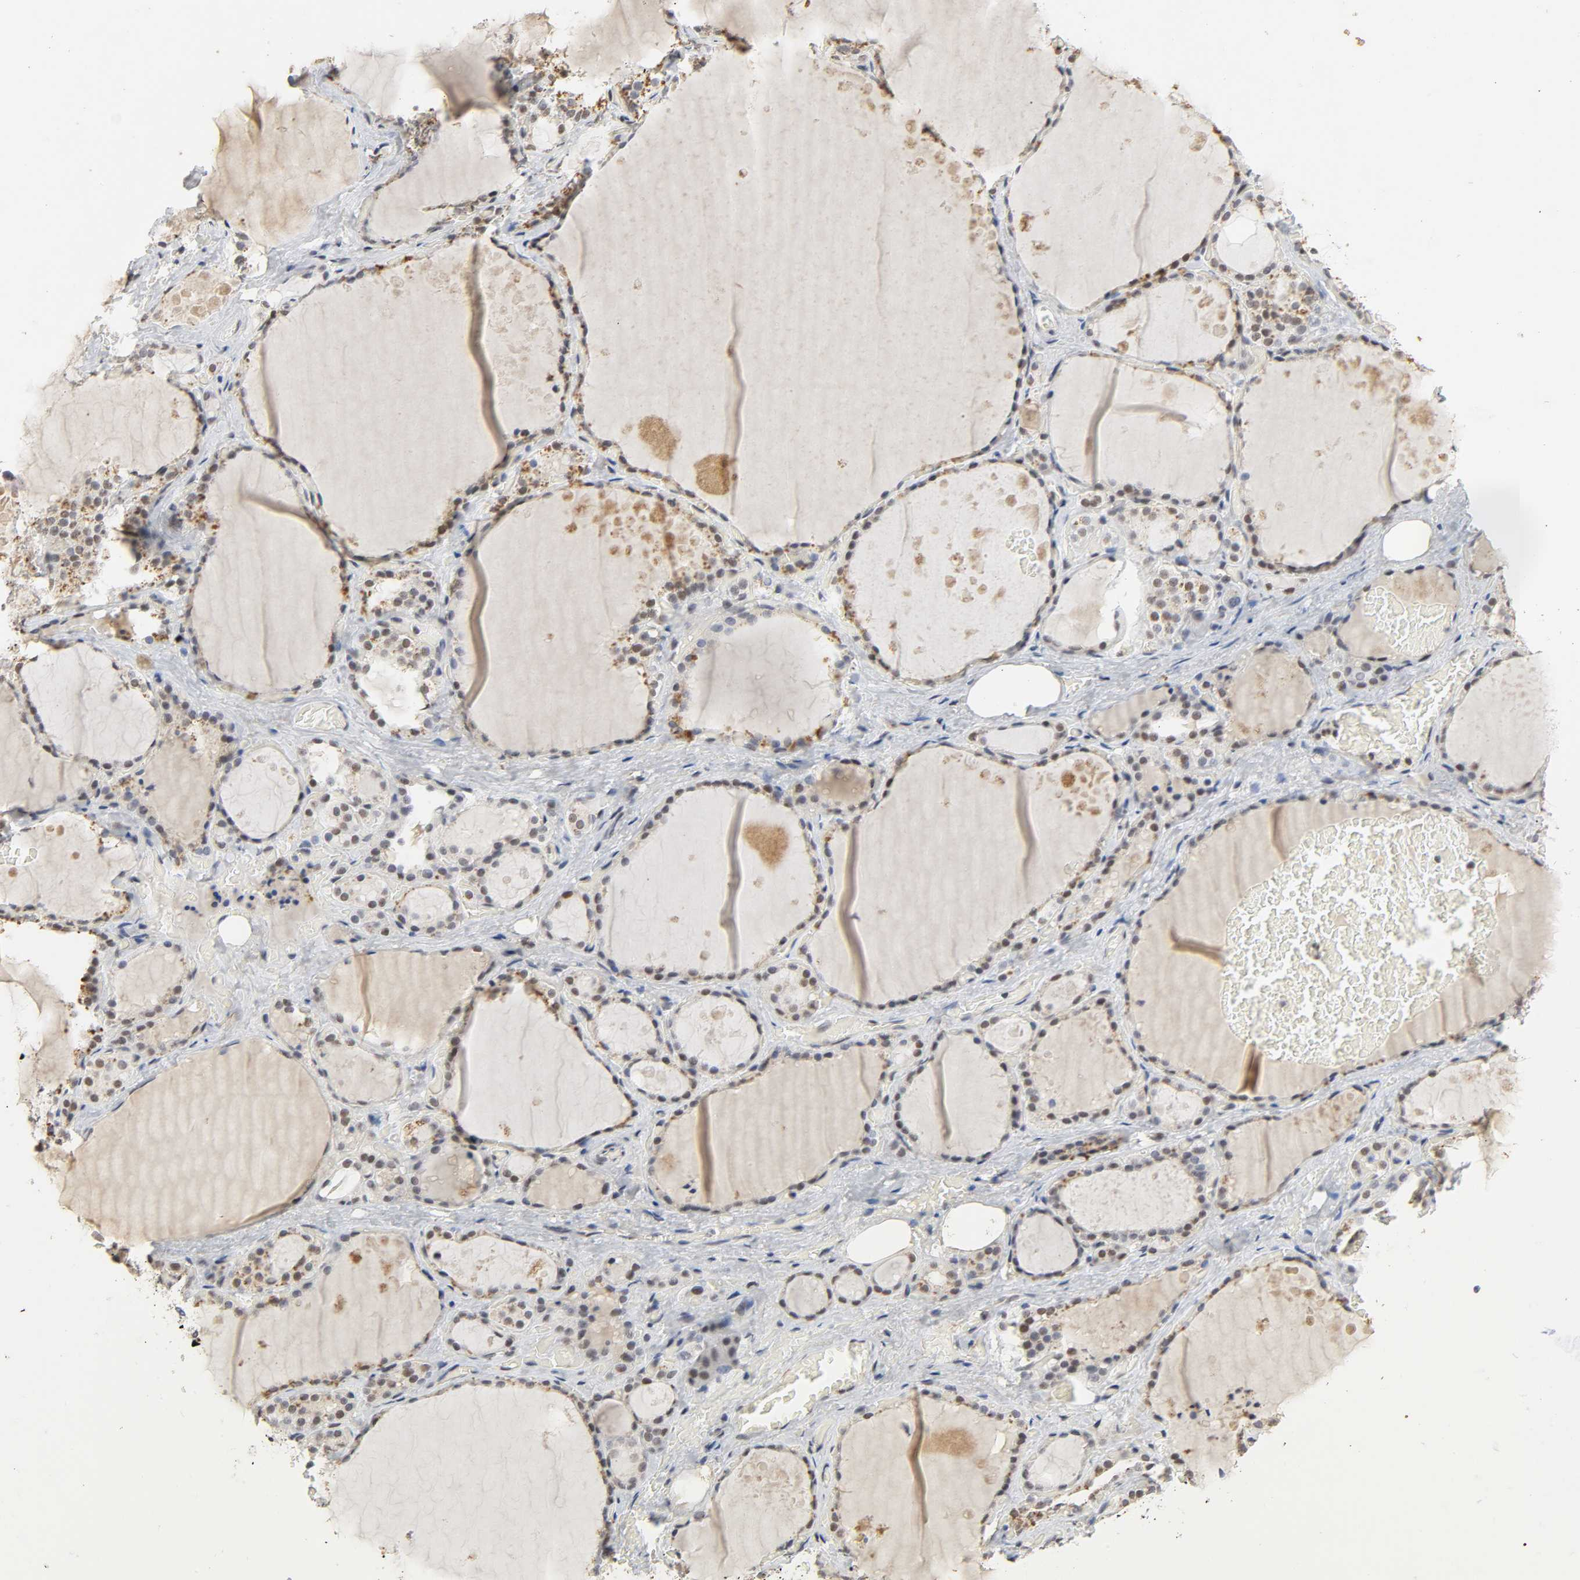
{"staining": {"intensity": "moderate", "quantity": "25%-75%", "location": "nuclear"}, "tissue": "thyroid gland", "cell_type": "Glandular cells", "image_type": "normal", "snomed": [{"axis": "morphology", "description": "Normal tissue, NOS"}, {"axis": "topography", "description": "Thyroid gland"}], "caption": "Glandular cells exhibit medium levels of moderate nuclear staining in approximately 25%-75% of cells in unremarkable thyroid gland.", "gene": "NCOA6", "patient": {"sex": "male", "age": 61}}